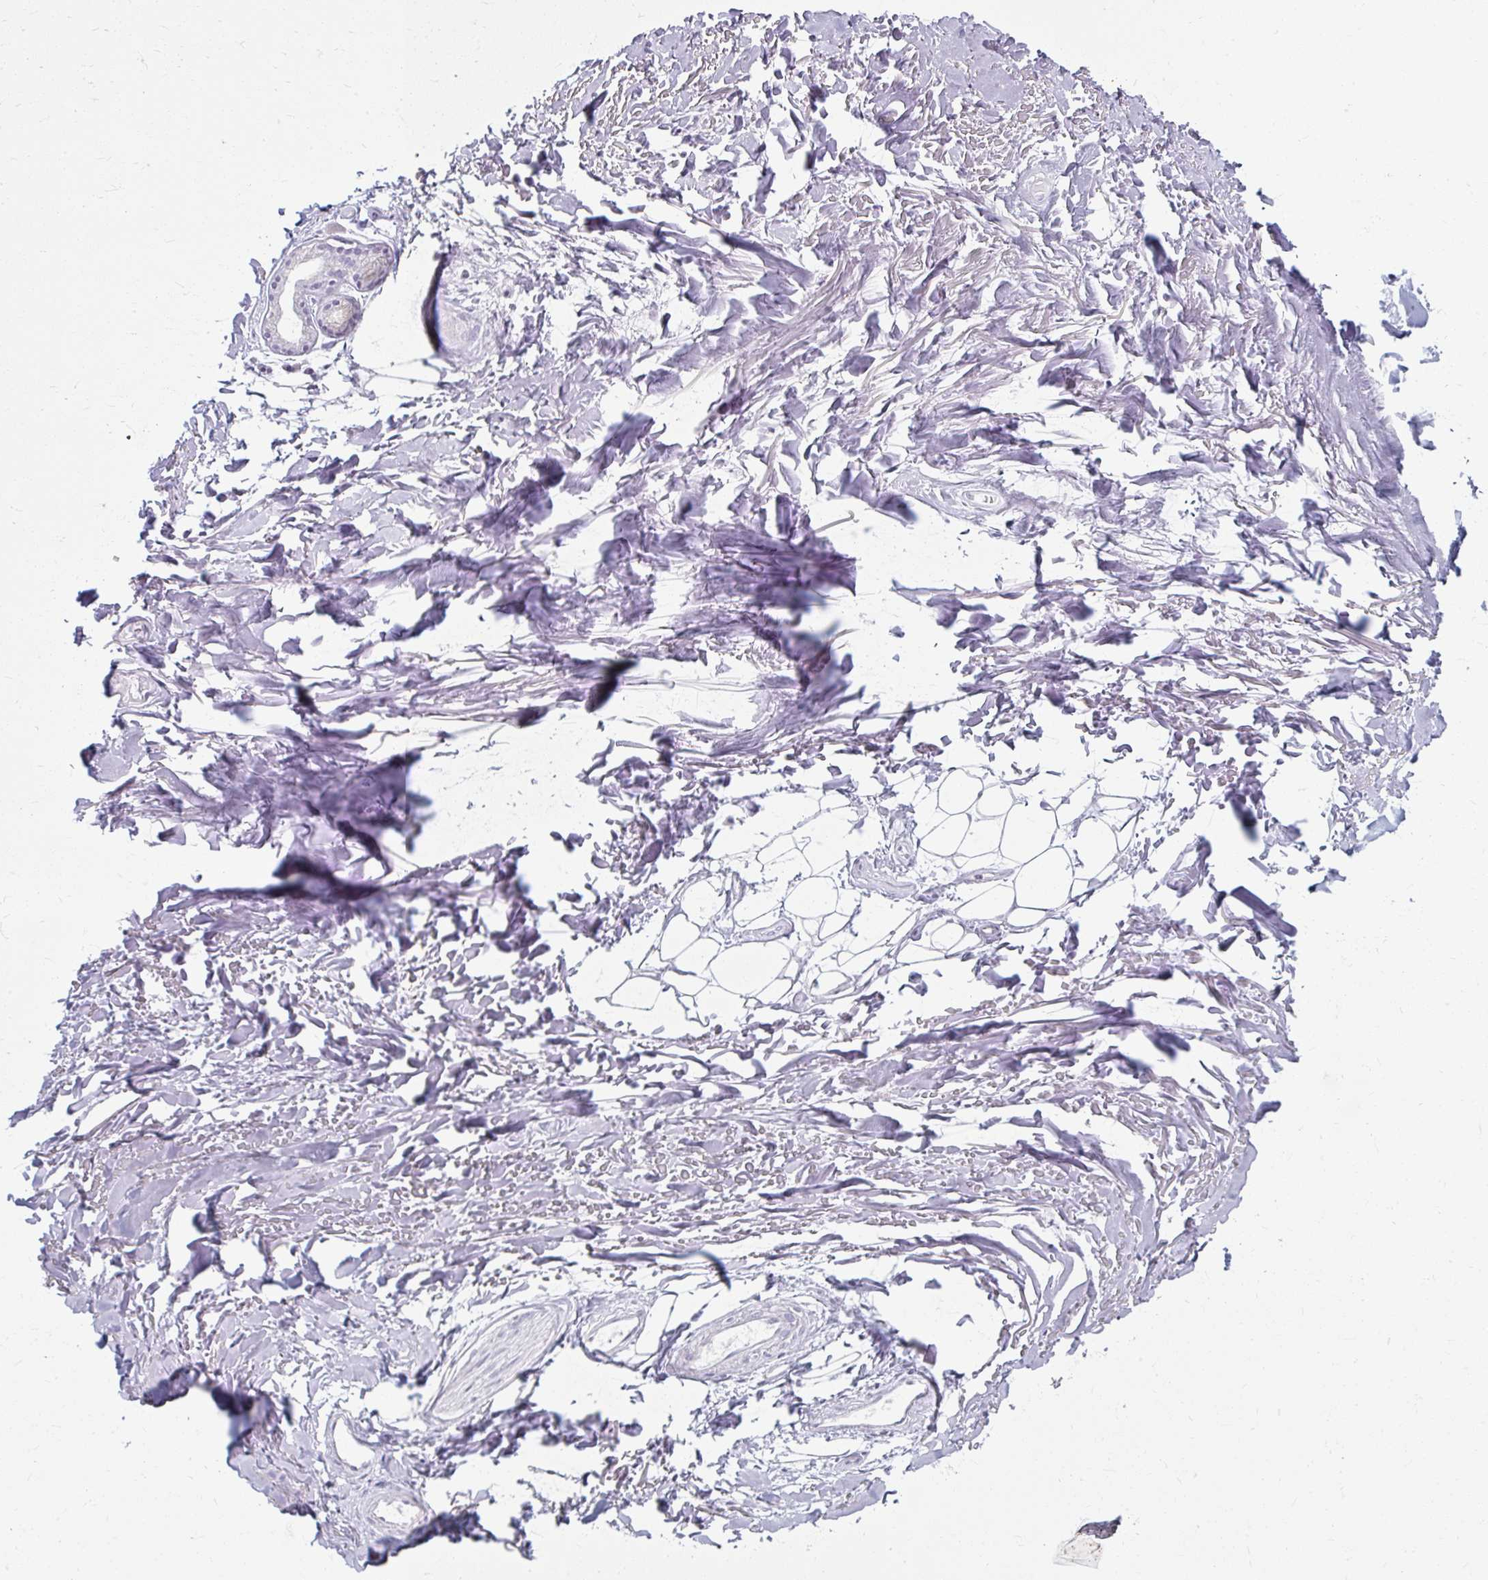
{"staining": {"intensity": "negative", "quantity": "none", "location": "none"}, "tissue": "adipose tissue", "cell_type": "Adipocytes", "image_type": "normal", "snomed": [{"axis": "morphology", "description": "Normal tissue, NOS"}, {"axis": "topography", "description": "Cartilage tissue"}], "caption": "IHC of normal human adipose tissue reveals no staining in adipocytes. (Brightfield microscopy of DAB IHC at high magnification).", "gene": "ZNF555", "patient": {"sex": "male", "age": 57}}